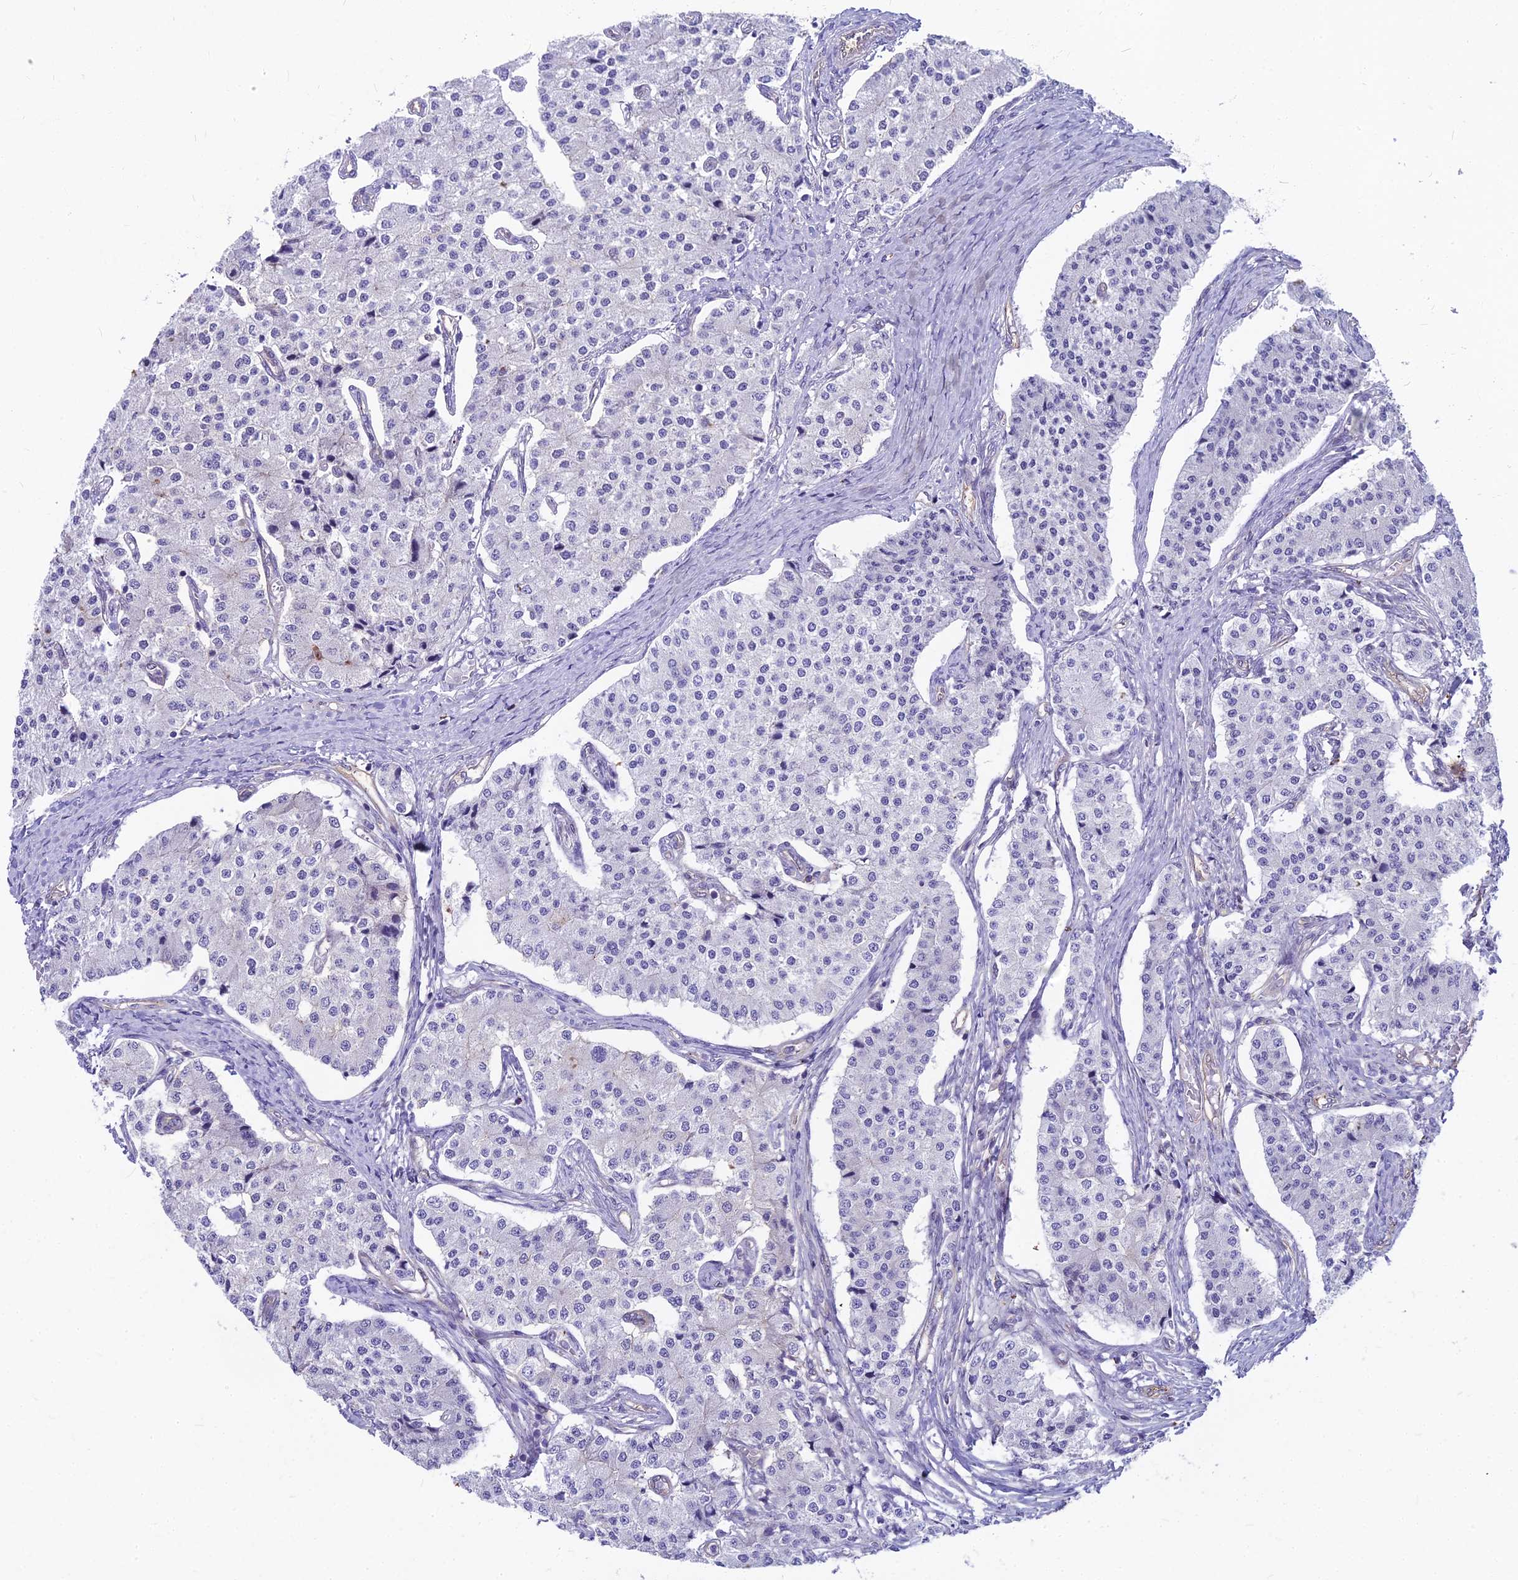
{"staining": {"intensity": "negative", "quantity": "none", "location": "none"}, "tissue": "carcinoid", "cell_type": "Tumor cells", "image_type": "cancer", "snomed": [{"axis": "morphology", "description": "Carcinoid, malignant, NOS"}, {"axis": "topography", "description": "Colon"}], "caption": "Immunohistochemical staining of carcinoid (malignant) exhibits no significant positivity in tumor cells.", "gene": "HLA-DOA", "patient": {"sex": "female", "age": 52}}